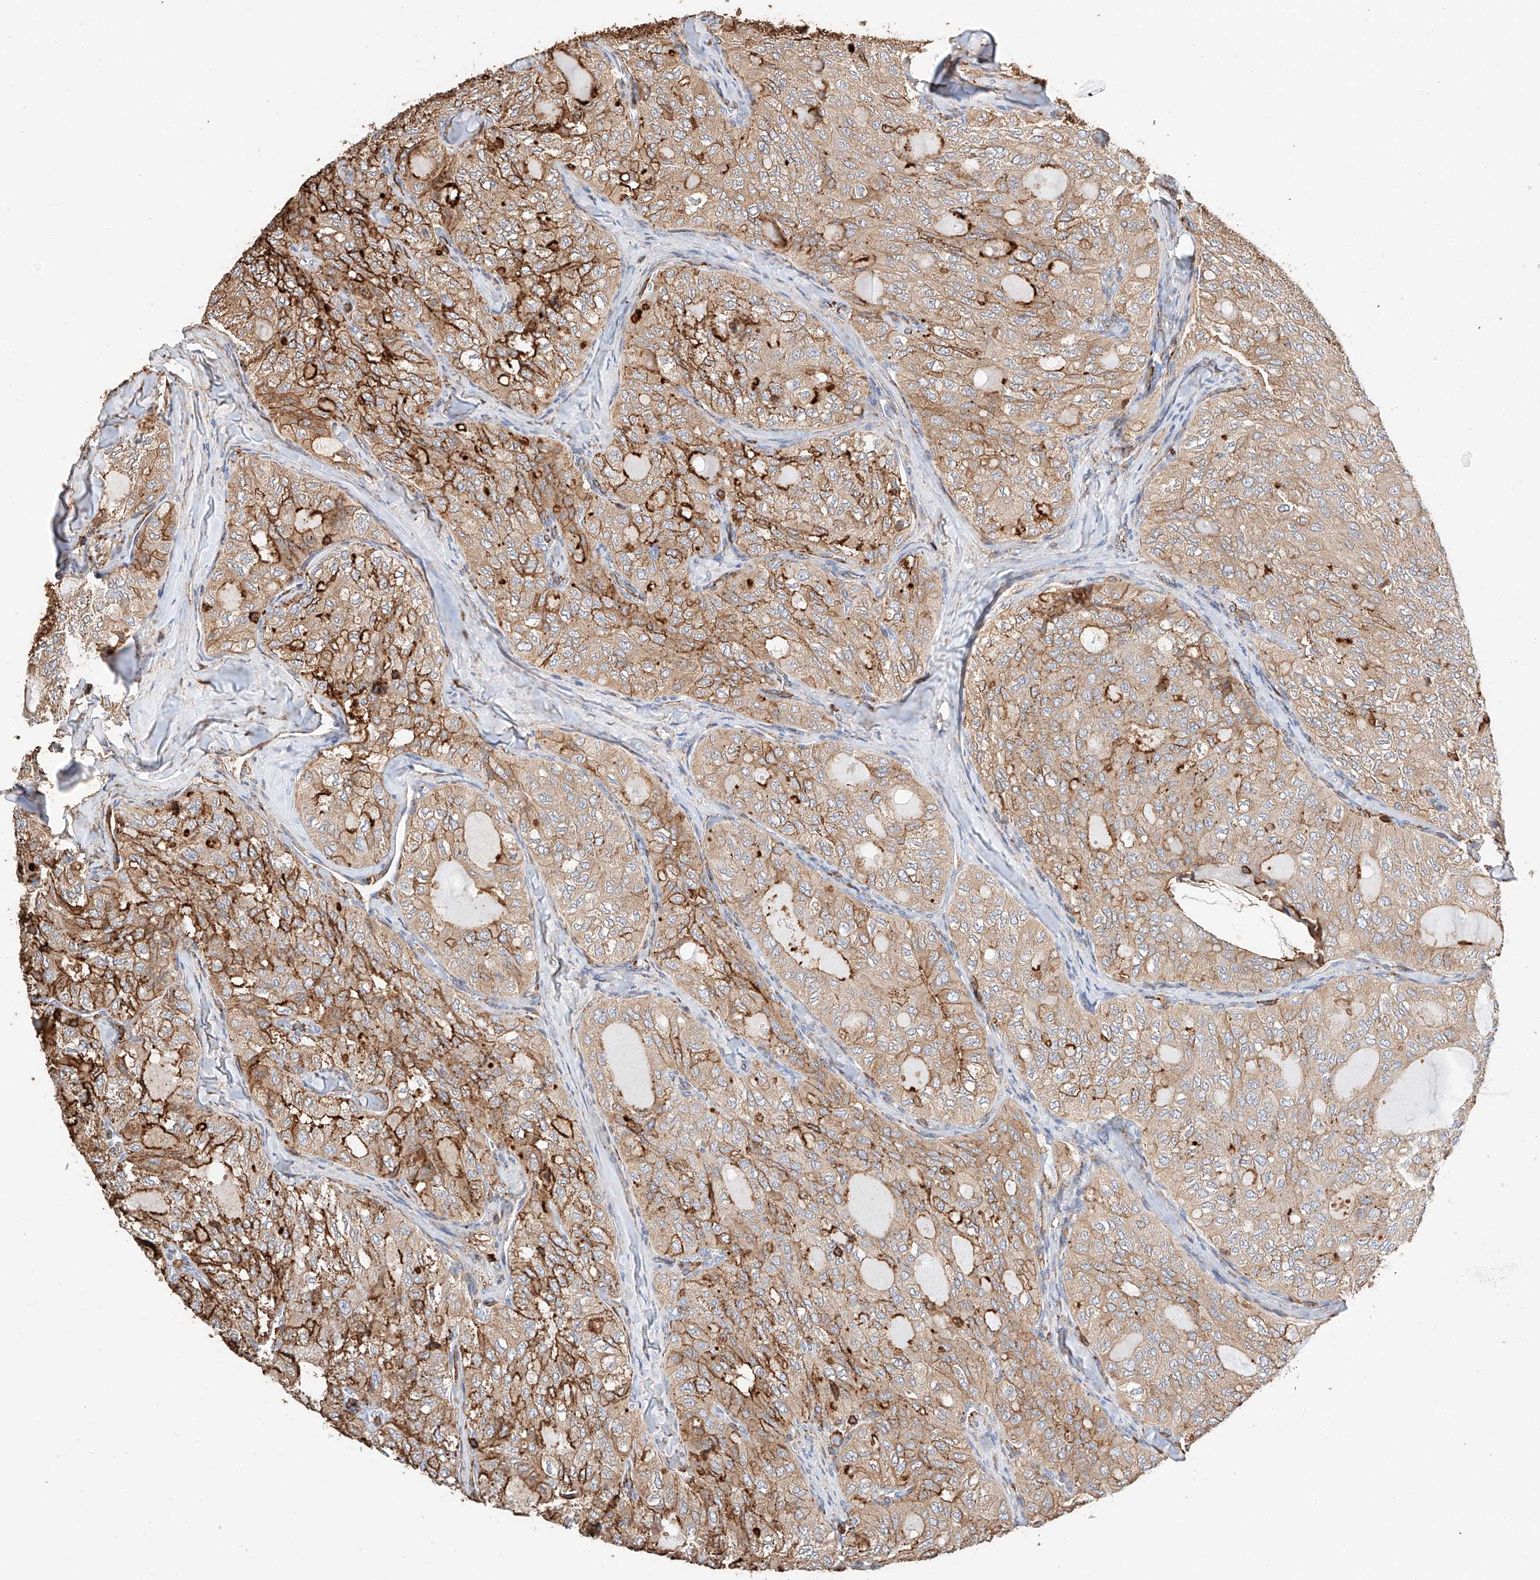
{"staining": {"intensity": "strong", "quantity": "25%-75%", "location": "cytoplasmic/membranous"}, "tissue": "thyroid cancer", "cell_type": "Tumor cells", "image_type": "cancer", "snomed": [{"axis": "morphology", "description": "Follicular adenoma carcinoma, NOS"}, {"axis": "topography", "description": "Thyroid gland"}], "caption": "IHC image of neoplastic tissue: follicular adenoma carcinoma (thyroid) stained using immunohistochemistry demonstrates high levels of strong protein expression localized specifically in the cytoplasmic/membranous of tumor cells, appearing as a cytoplasmic/membranous brown color.", "gene": "WFS1", "patient": {"sex": "male", "age": 75}}